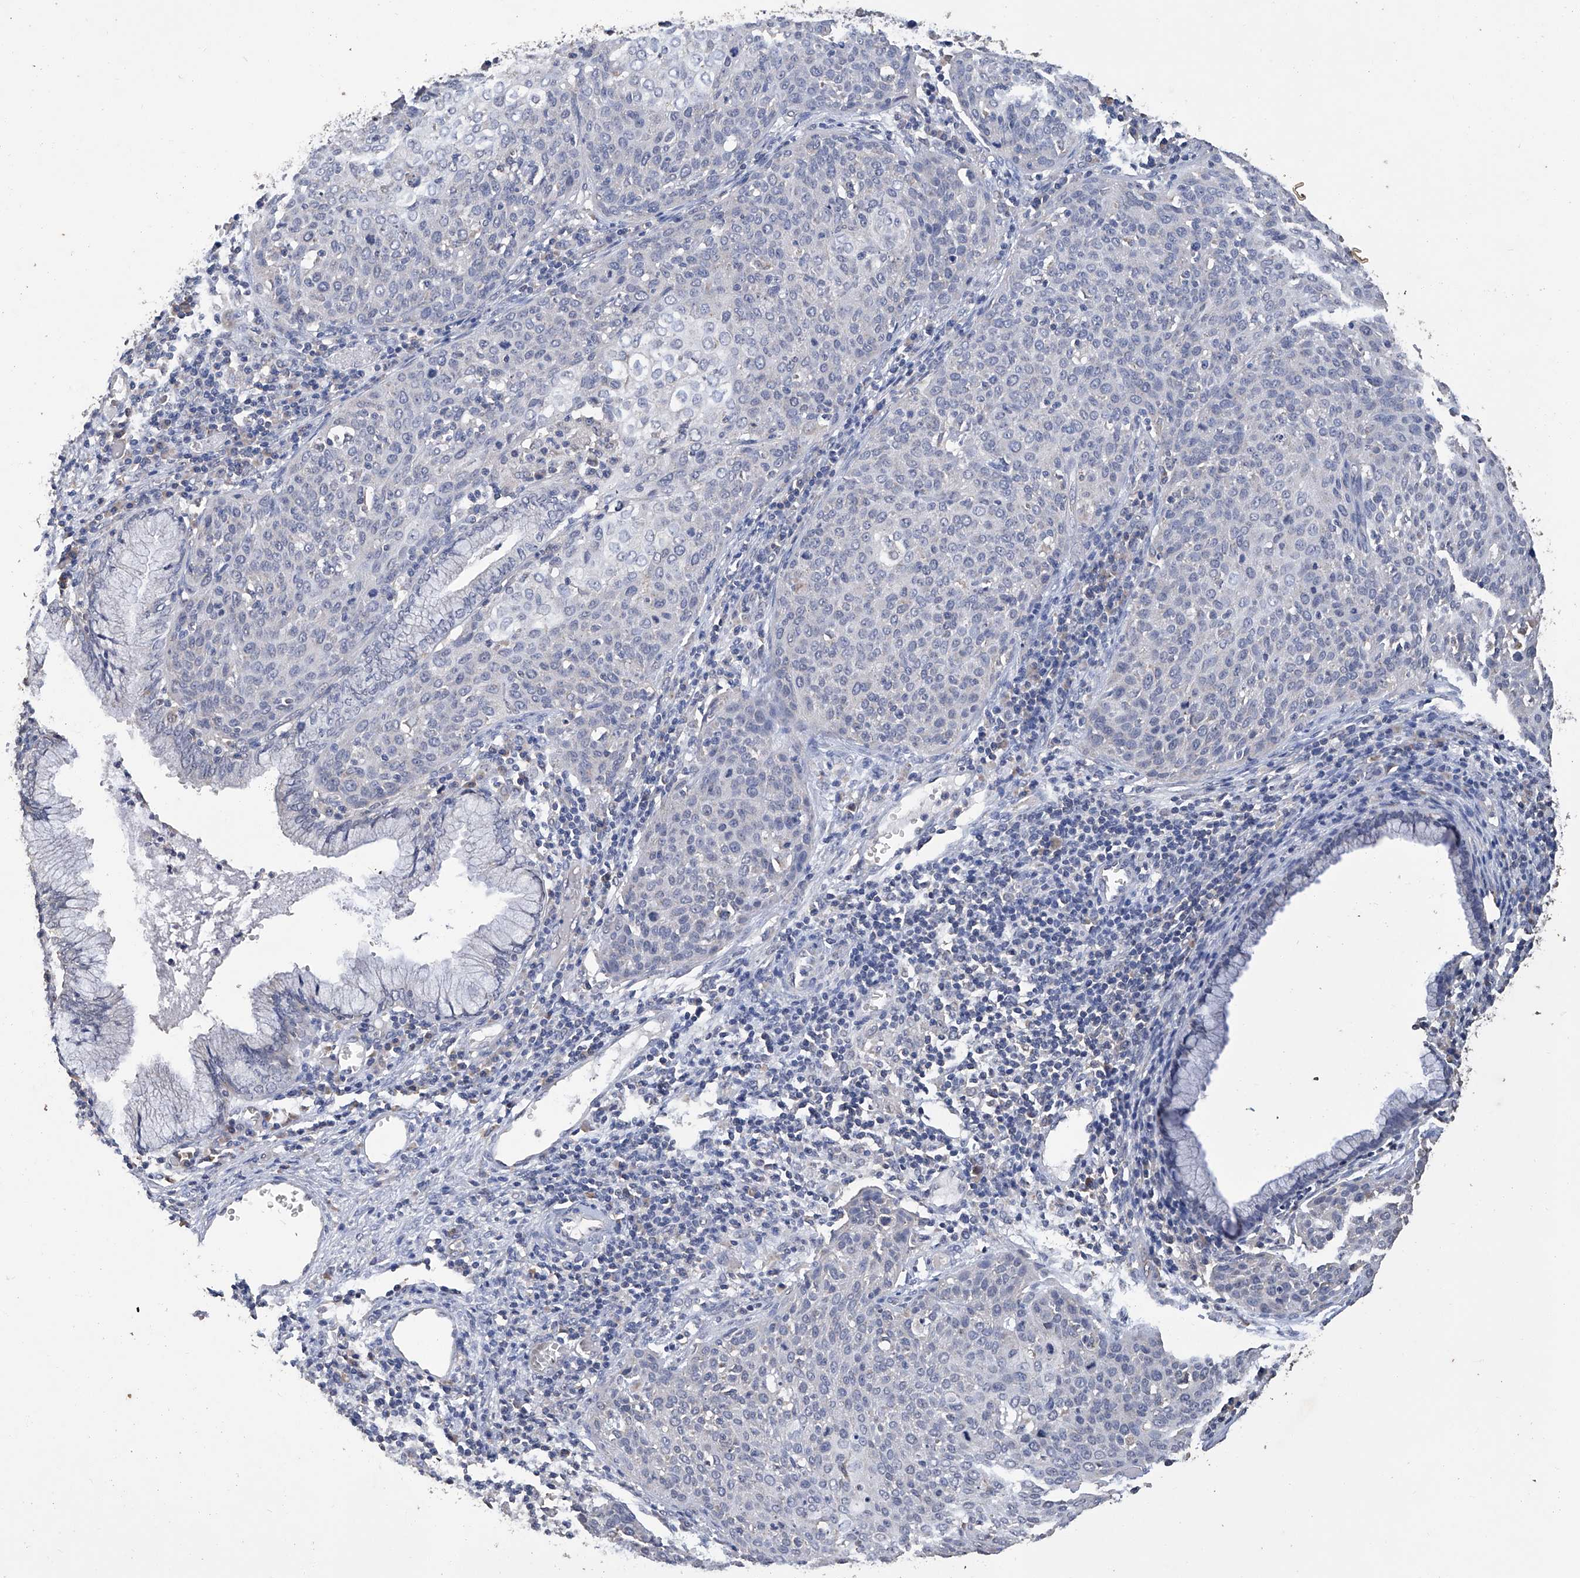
{"staining": {"intensity": "negative", "quantity": "none", "location": "none"}, "tissue": "cervical cancer", "cell_type": "Tumor cells", "image_type": "cancer", "snomed": [{"axis": "morphology", "description": "Squamous cell carcinoma, NOS"}, {"axis": "topography", "description": "Cervix"}], "caption": "Immunohistochemistry histopathology image of human cervical cancer (squamous cell carcinoma) stained for a protein (brown), which demonstrates no positivity in tumor cells. (DAB immunohistochemistry with hematoxylin counter stain).", "gene": "GPT", "patient": {"sex": "female", "age": 38}}